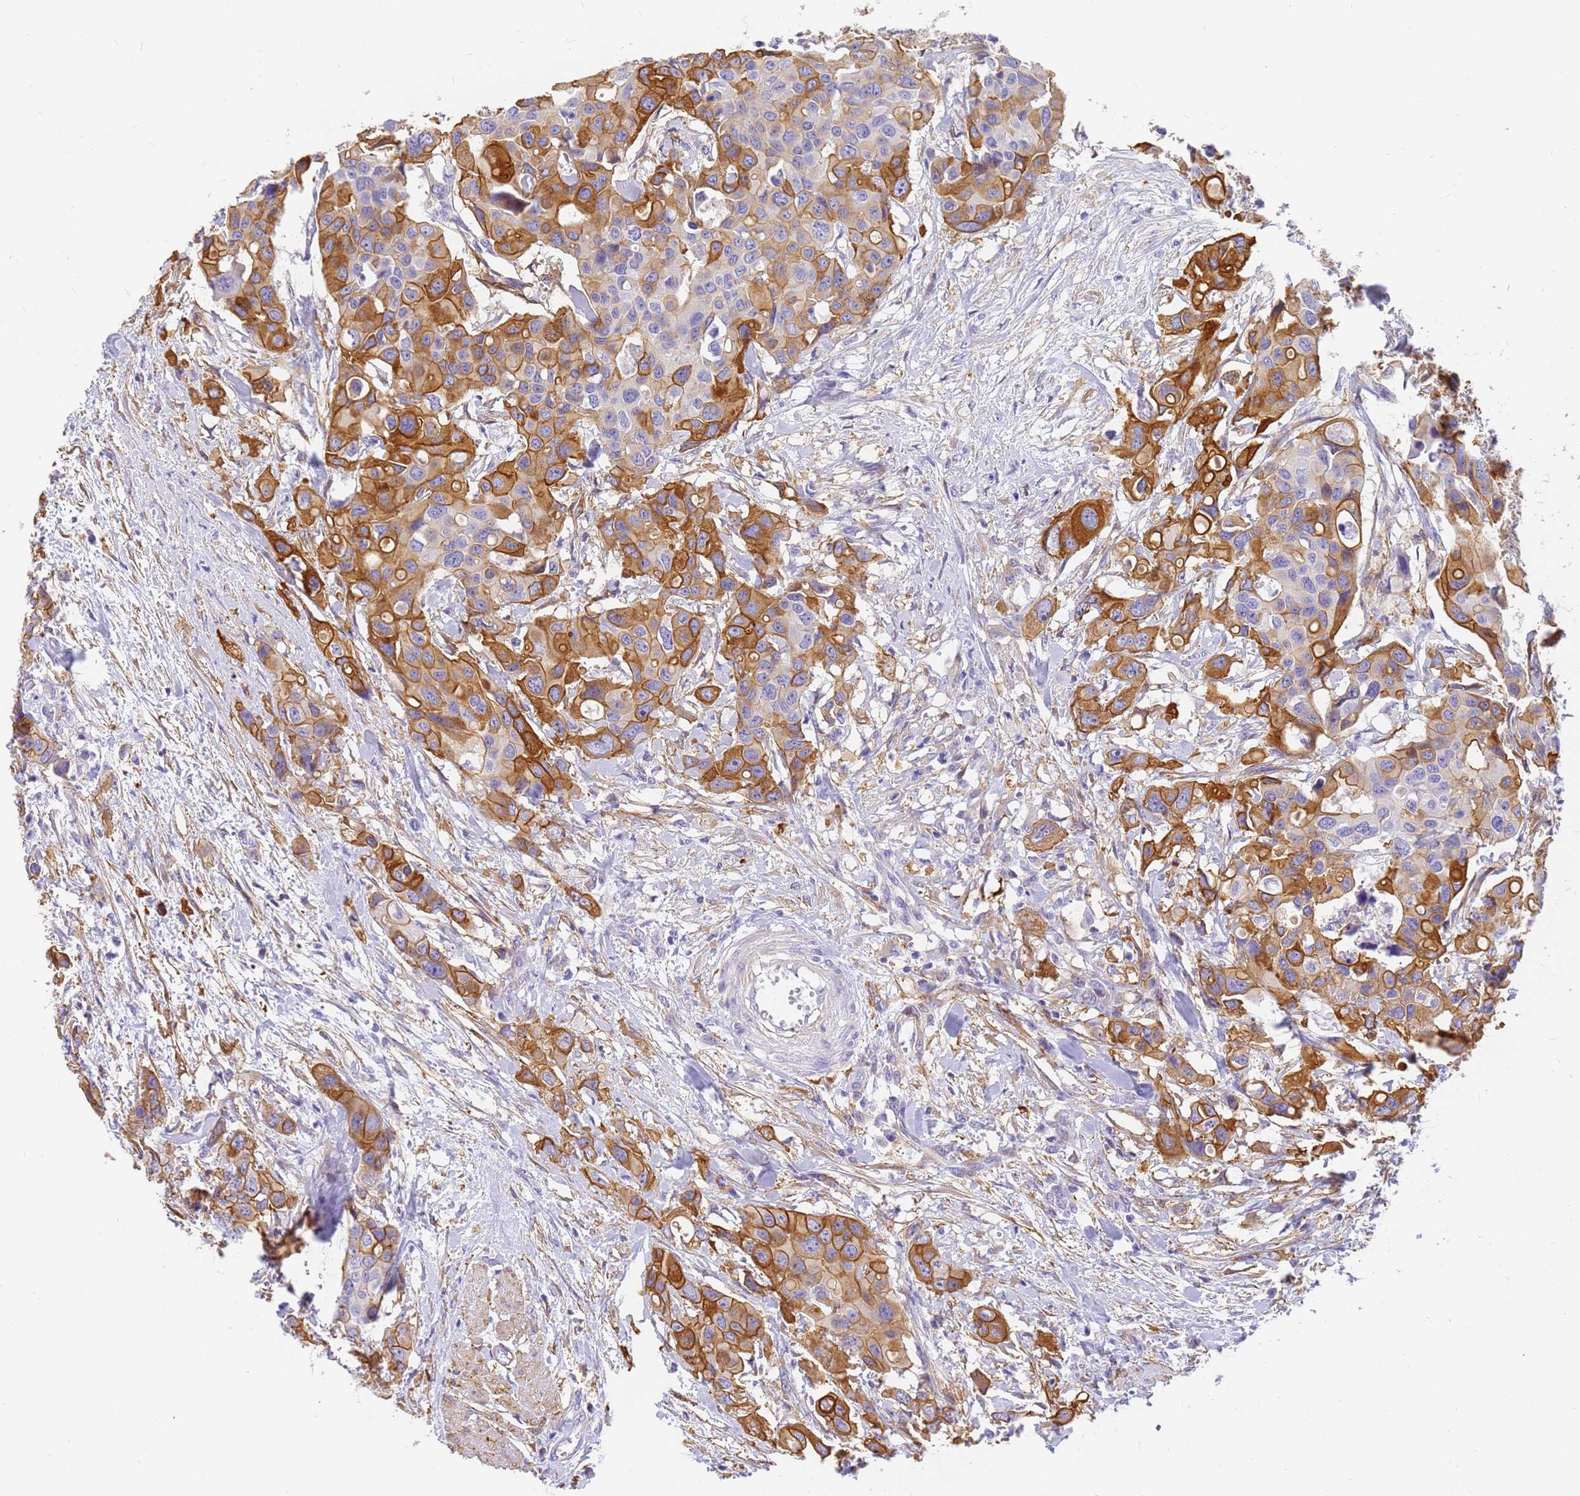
{"staining": {"intensity": "moderate", "quantity": "25%-75%", "location": "cytoplasmic/membranous"}, "tissue": "colorectal cancer", "cell_type": "Tumor cells", "image_type": "cancer", "snomed": [{"axis": "morphology", "description": "Adenocarcinoma, NOS"}, {"axis": "topography", "description": "Colon"}], "caption": "High-power microscopy captured an immunohistochemistry (IHC) micrograph of adenocarcinoma (colorectal), revealing moderate cytoplasmic/membranous expression in about 25%-75% of tumor cells.", "gene": "MVB12A", "patient": {"sex": "male", "age": 77}}